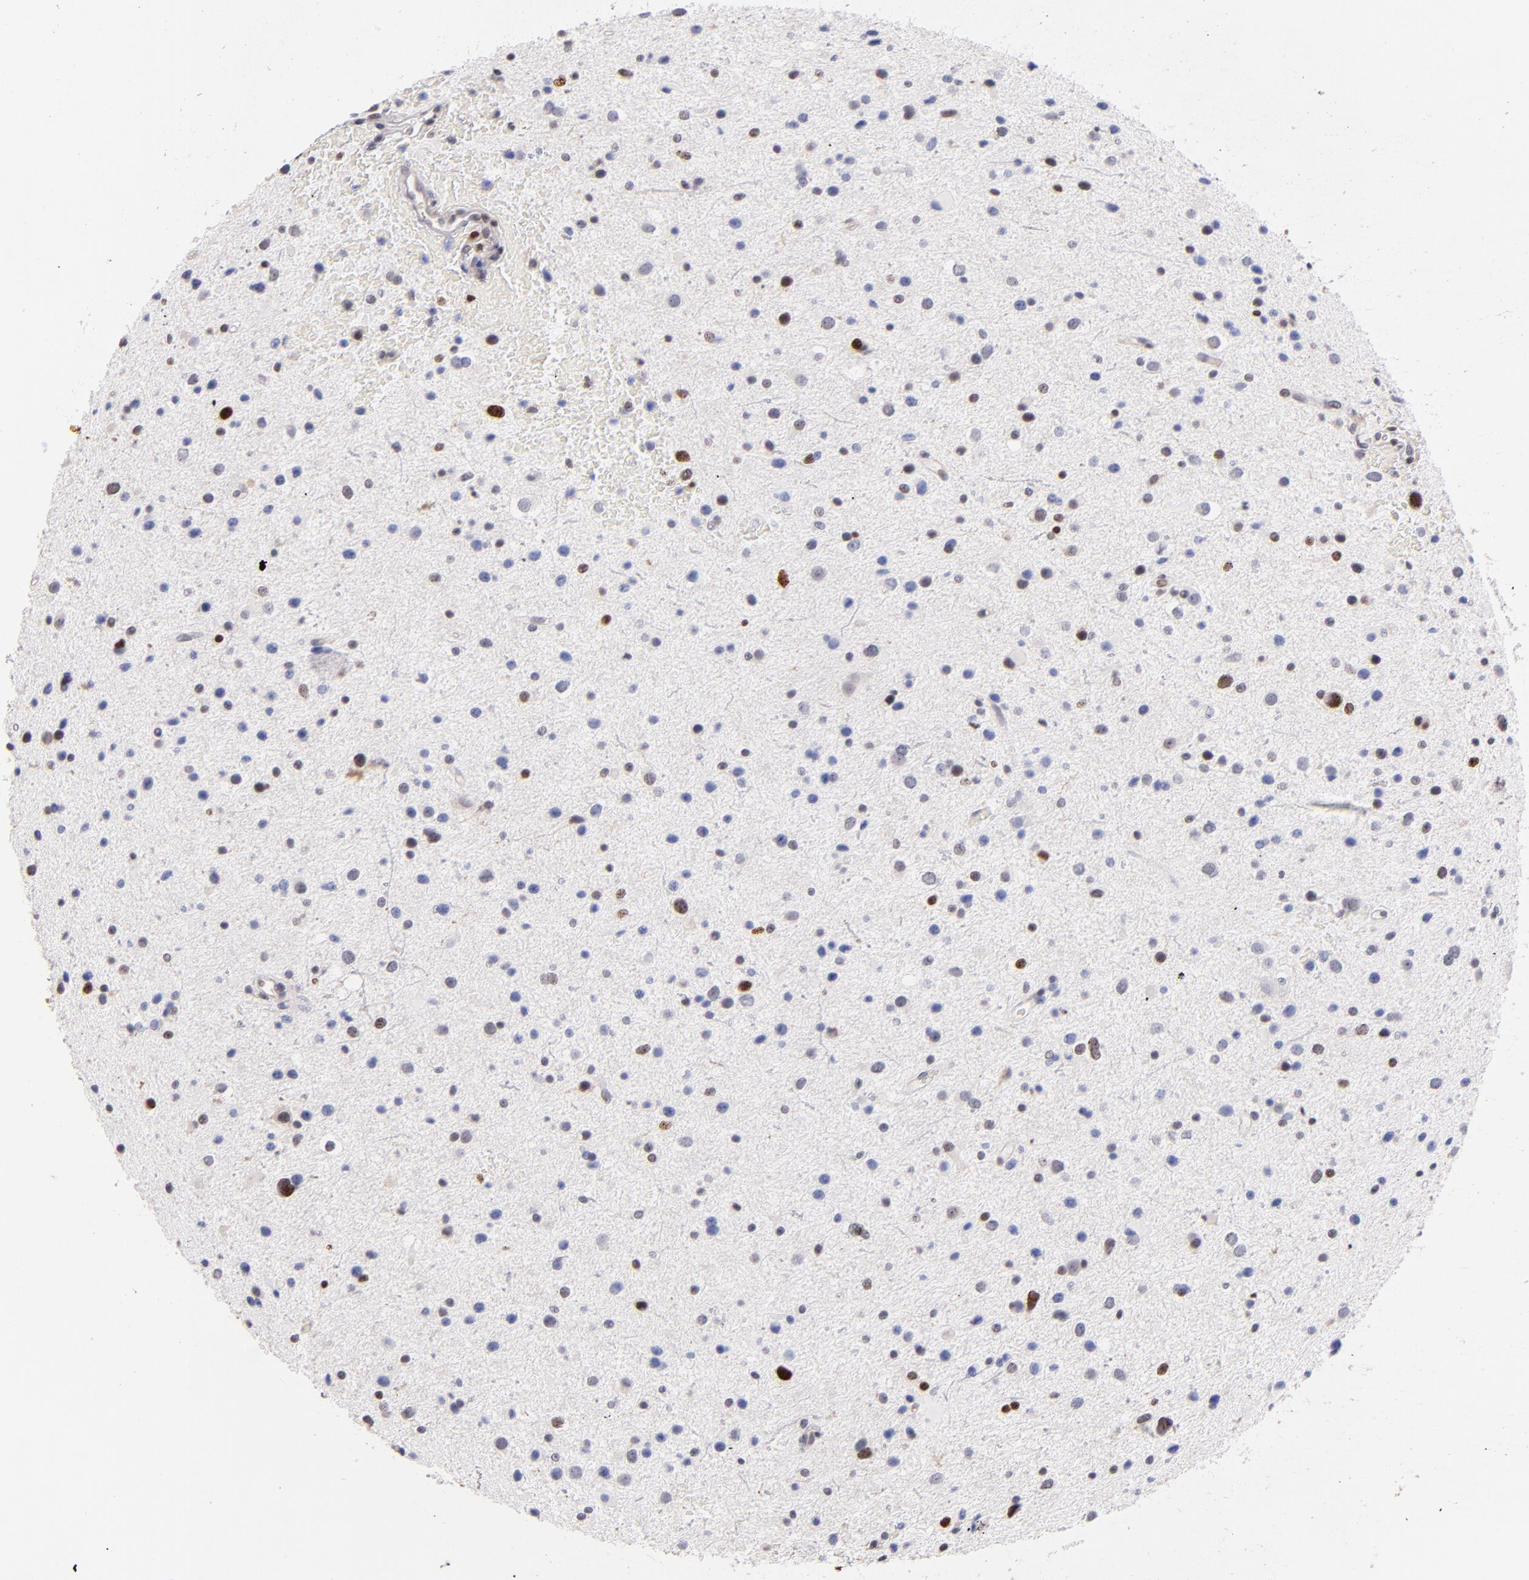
{"staining": {"intensity": "strong", "quantity": "<25%", "location": "nuclear"}, "tissue": "glioma", "cell_type": "Tumor cells", "image_type": "cancer", "snomed": [{"axis": "morphology", "description": "Glioma, malignant, Low grade"}, {"axis": "topography", "description": "Brain"}], "caption": "This photomicrograph reveals immunohistochemistry staining of malignant glioma (low-grade), with medium strong nuclear positivity in approximately <25% of tumor cells.", "gene": "POLA1", "patient": {"sex": "female", "age": 32}}